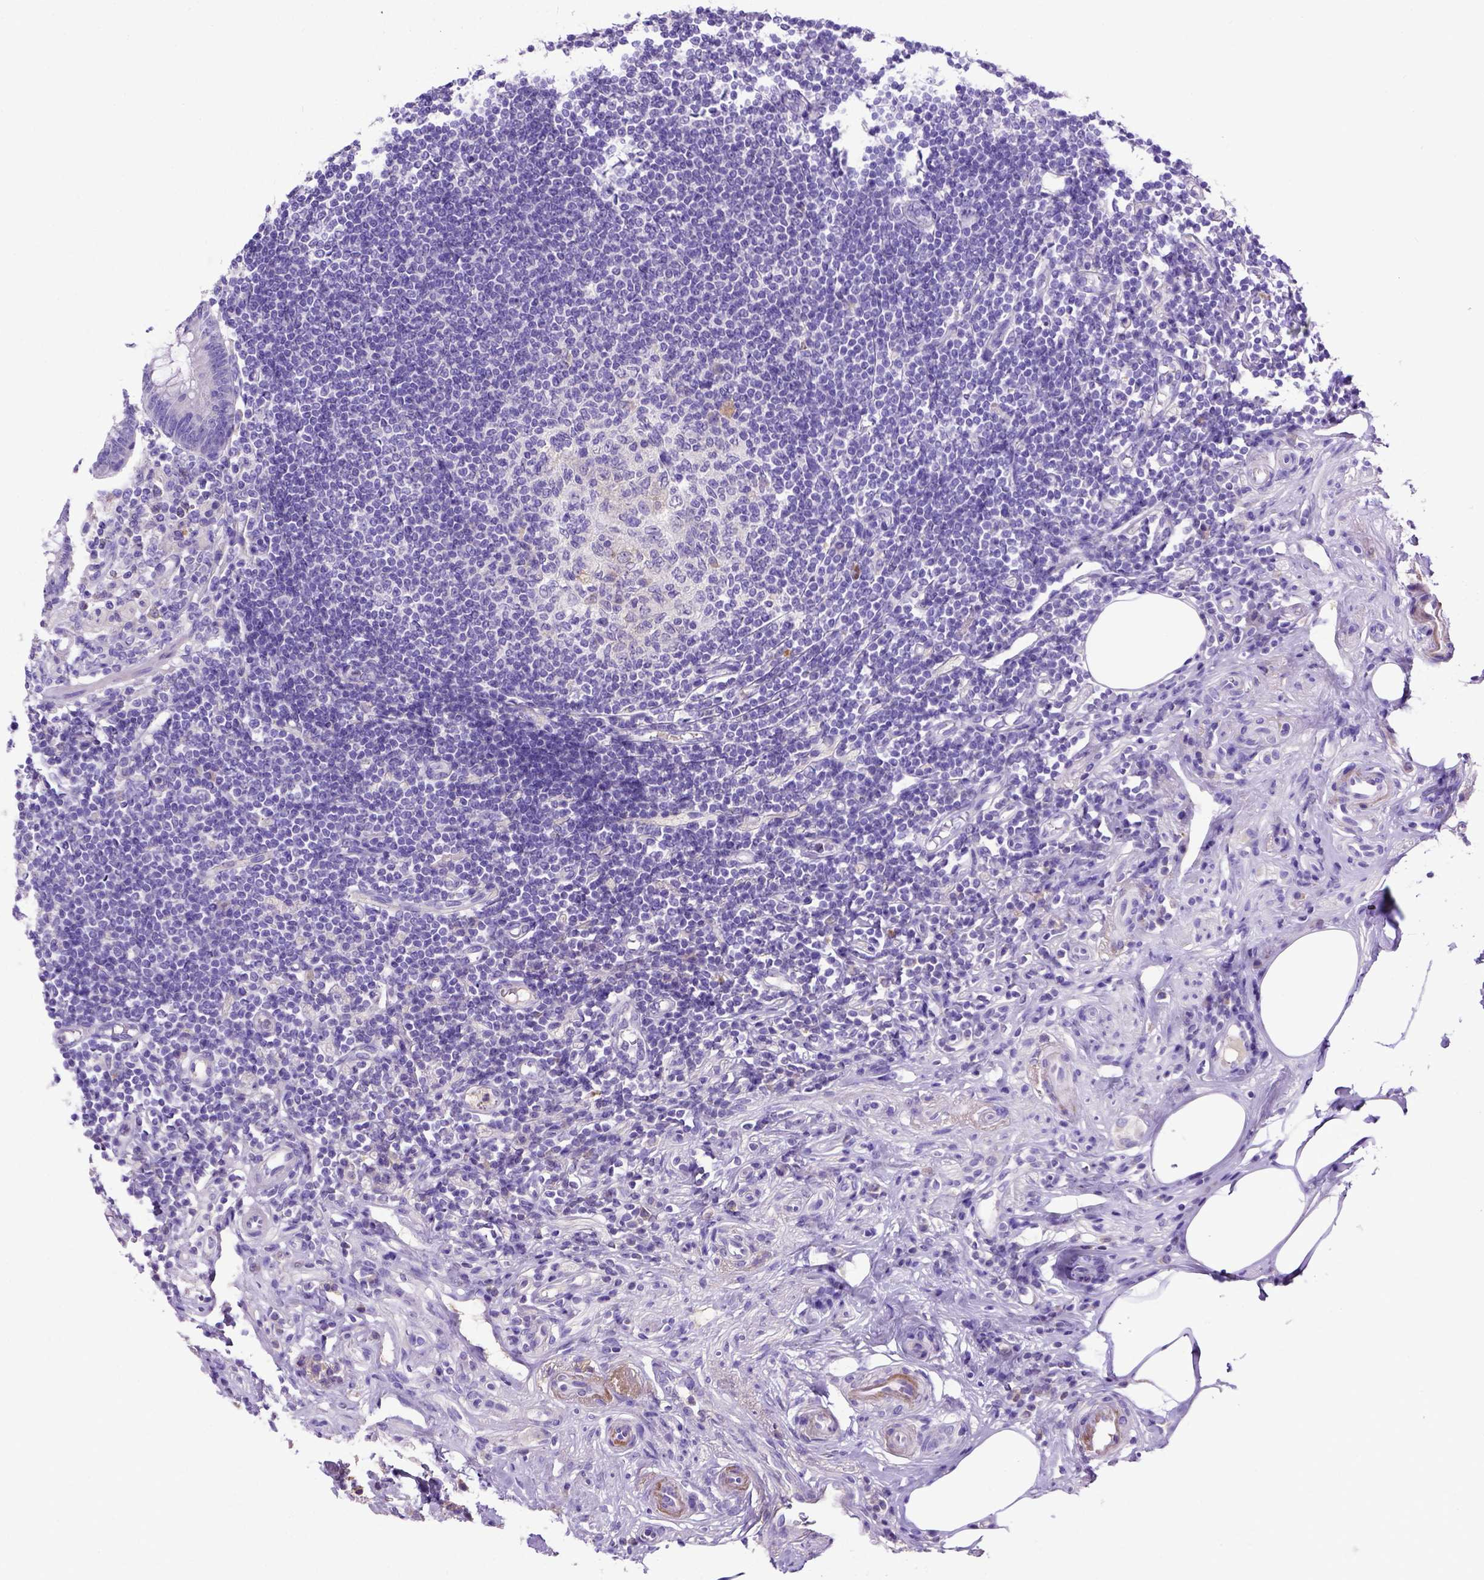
{"staining": {"intensity": "negative", "quantity": "none", "location": "none"}, "tissue": "appendix", "cell_type": "Glandular cells", "image_type": "normal", "snomed": [{"axis": "morphology", "description": "Normal tissue, NOS"}, {"axis": "topography", "description": "Appendix"}], "caption": "IHC histopathology image of unremarkable appendix stained for a protein (brown), which displays no staining in glandular cells.", "gene": "ADAM12", "patient": {"sex": "female", "age": 57}}